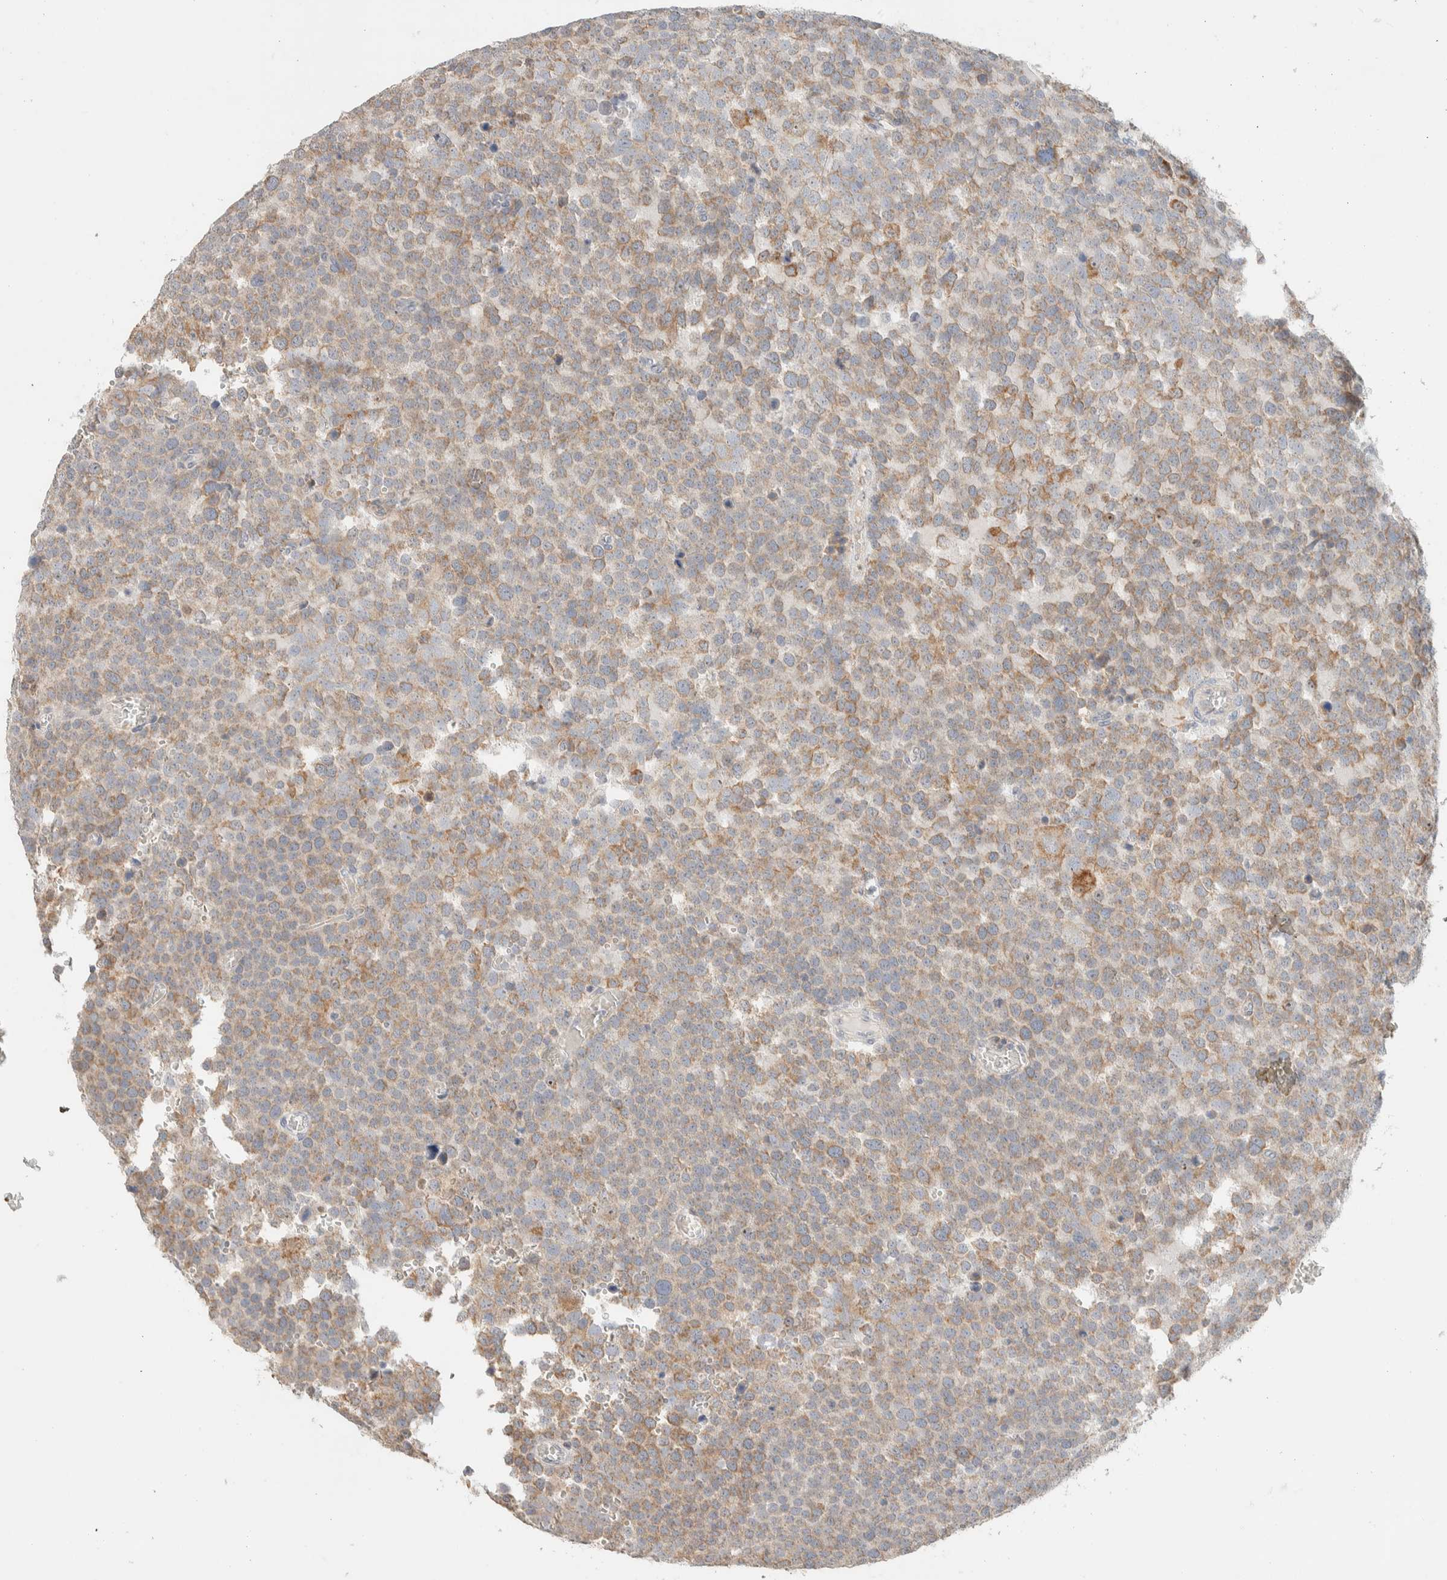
{"staining": {"intensity": "weak", "quantity": ">75%", "location": "cytoplasmic/membranous"}, "tissue": "testis cancer", "cell_type": "Tumor cells", "image_type": "cancer", "snomed": [{"axis": "morphology", "description": "Seminoma, NOS"}, {"axis": "topography", "description": "Testis"}], "caption": "The immunohistochemical stain shows weak cytoplasmic/membranous positivity in tumor cells of testis cancer tissue. (DAB (3,3'-diaminobenzidine) IHC, brown staining for protein, blue staining for nuclei).", "gene": "HDHD3", "patient": {"sex": "male", "age": 71}}